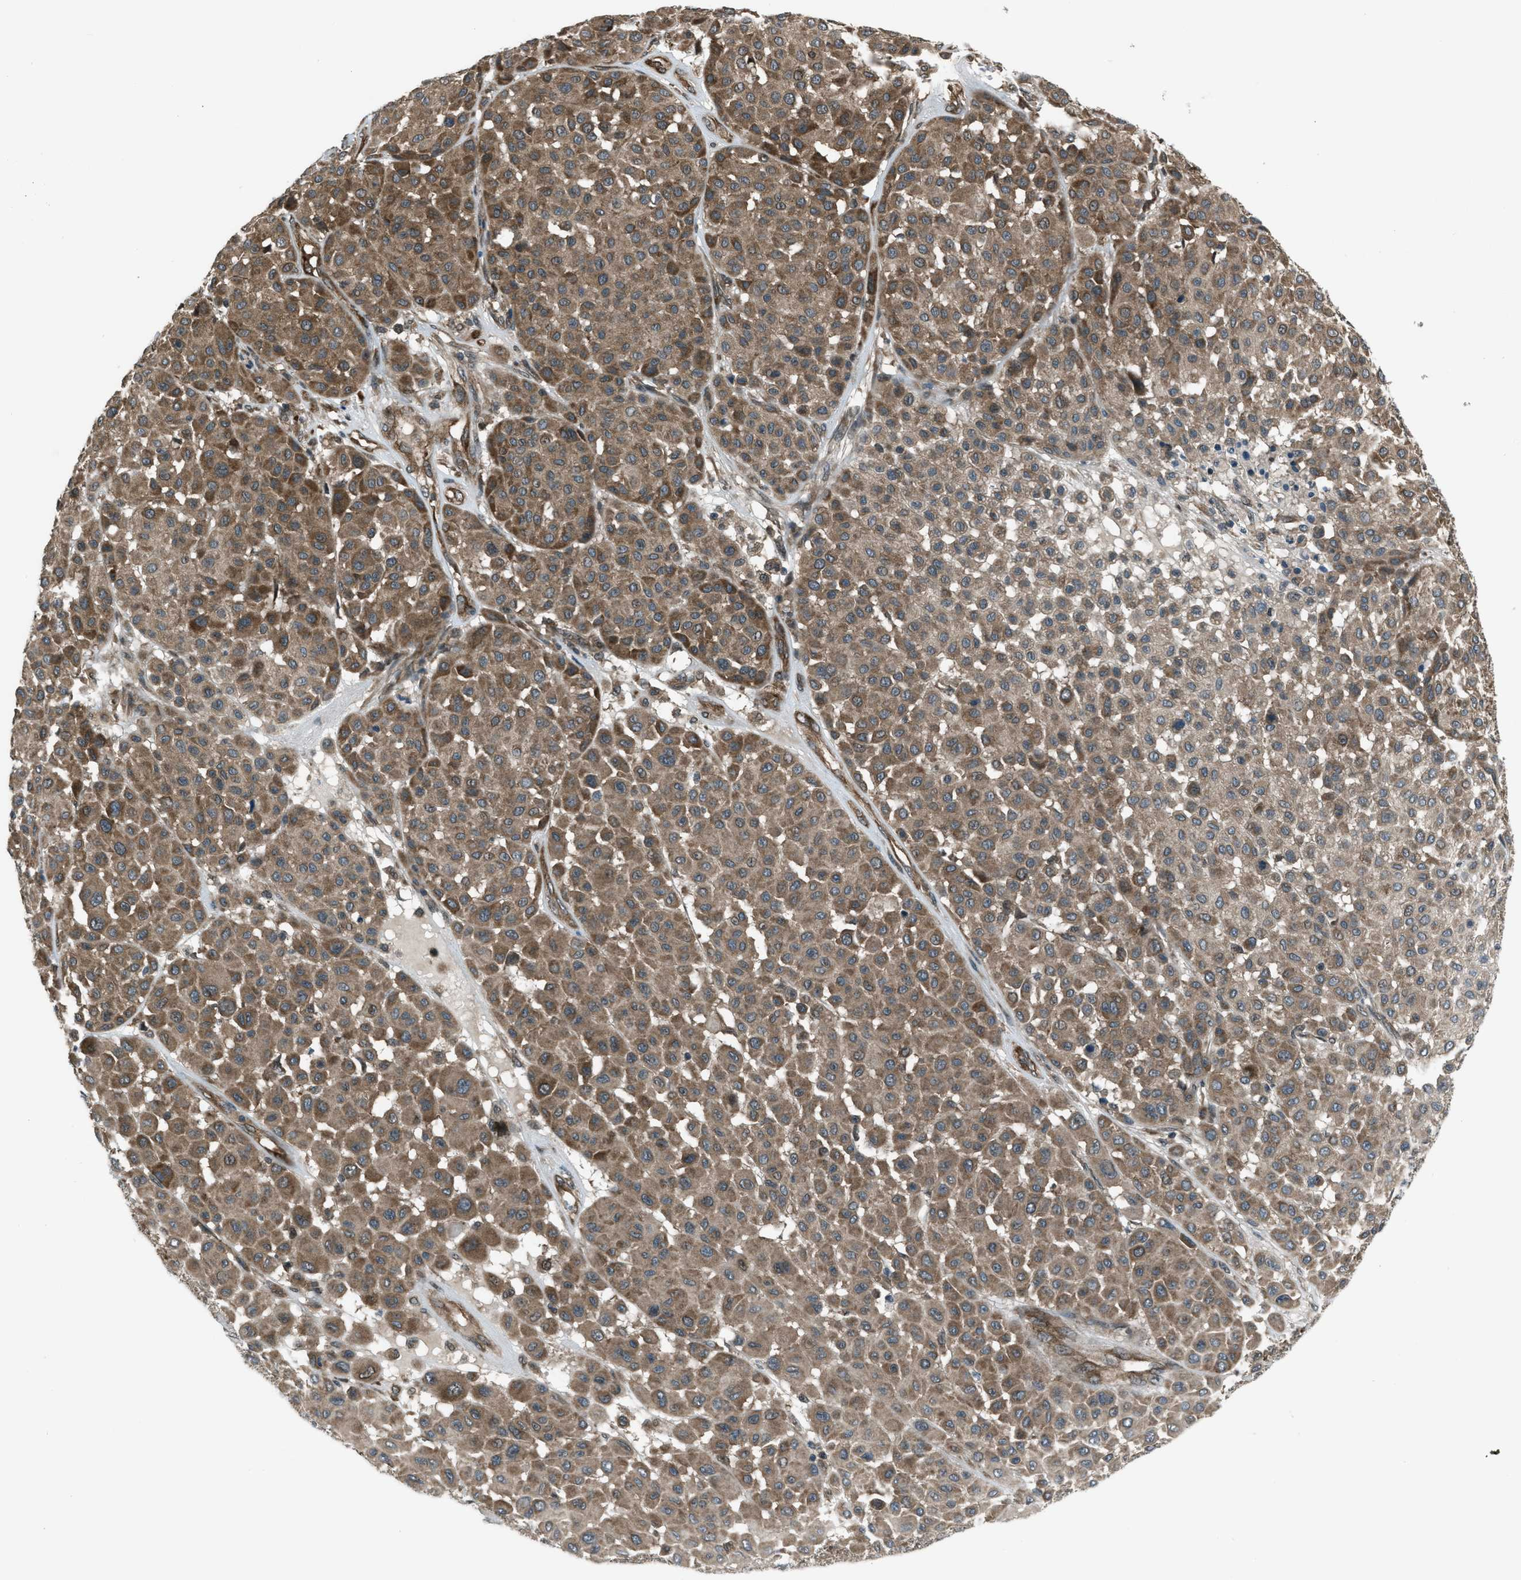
{"staining": {"intensity": "moderate", "quantity": ">75%", "location": "cytoplasmic/membranous"}, "tissue": "melanoma", "cell_type": "Tumor cells", "image_type": "cancer", "snomed": [{"axis": "morphology", "description": "Malignant melanoma, Metastatic site"}, {"axis": "topography", "description": "Soft tissue"}], "caption": "Immunohistochemistry (IHC) of melanoma exhibits medium levels of moderate cytoplasmic/membranous staining in about >75% of tumor cells.", "gene": "ASAP2", "patient": {"sex": "male", "age": 41}}